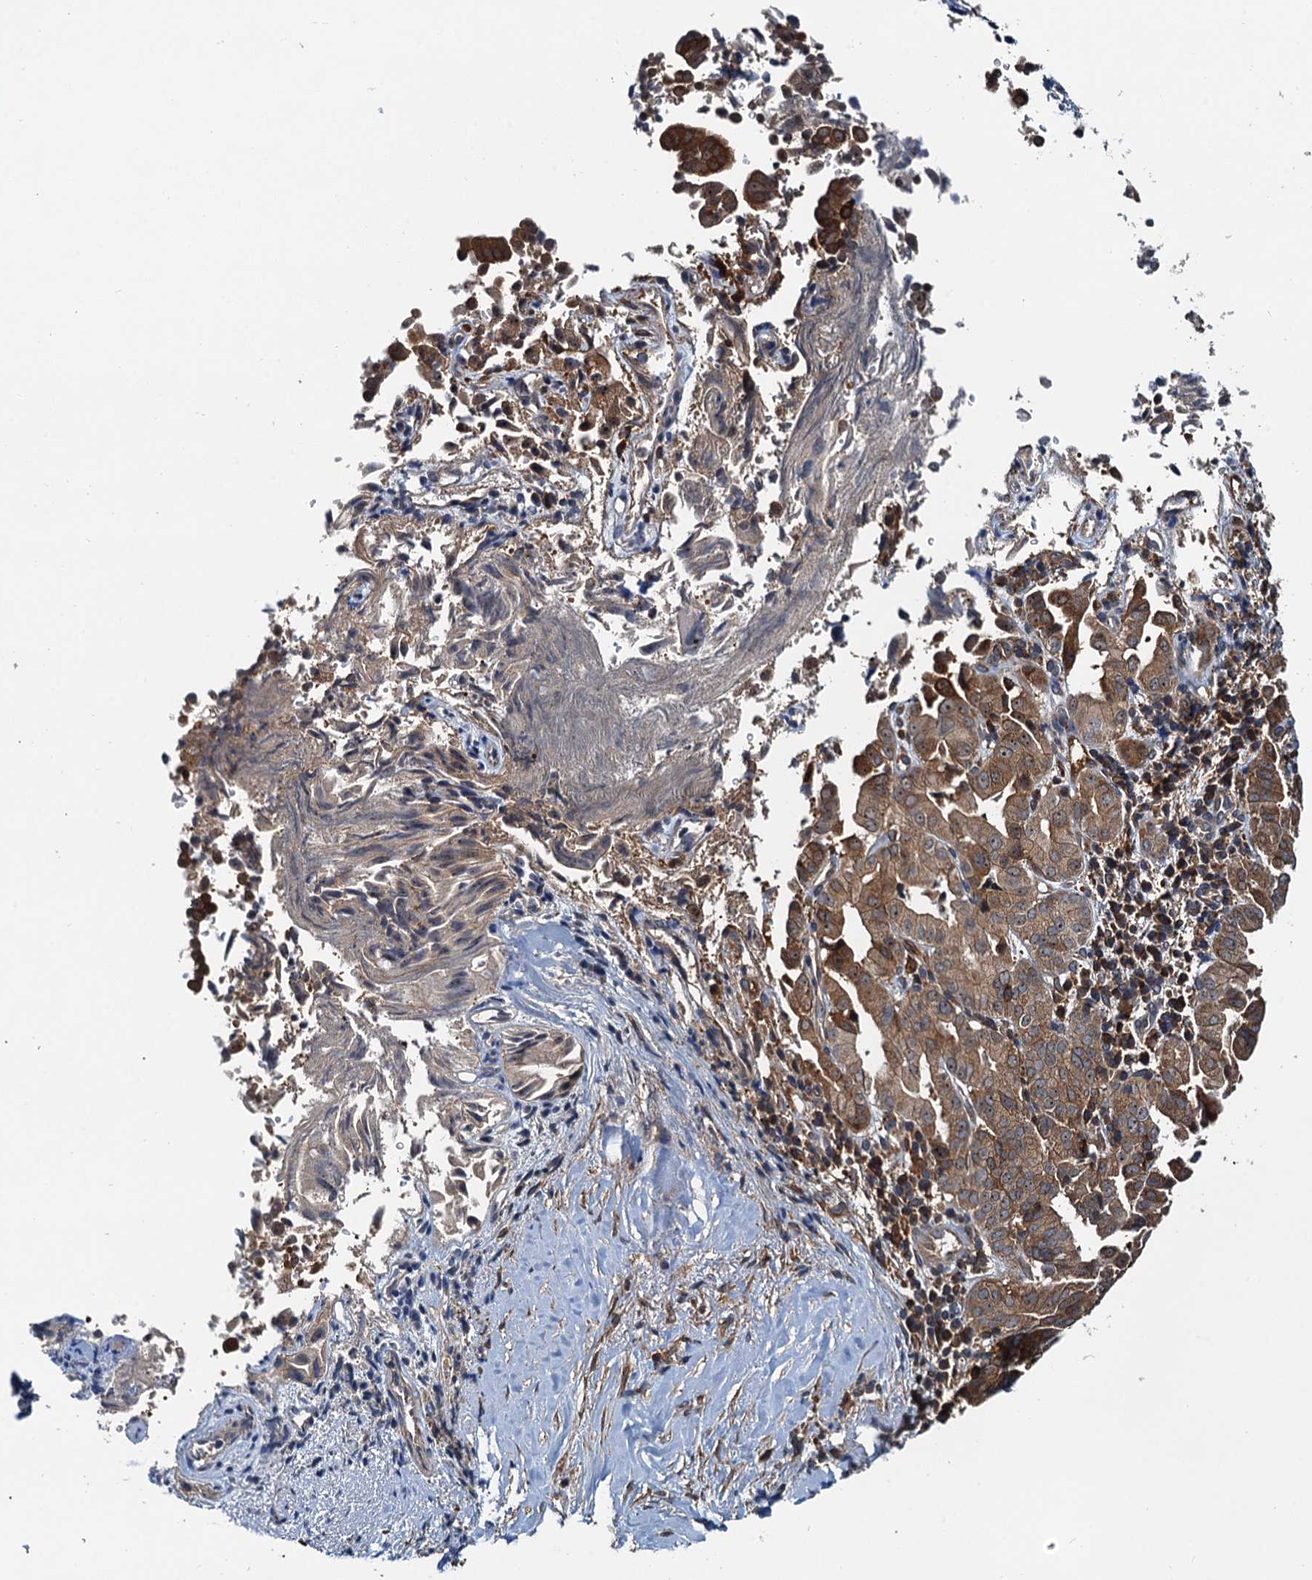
{"staining": {"intensity": "moderate", "quantity": ">75%", "location": "cytoplasmic/membranous"}, "tissue": "liver cancer", "cell_type": "Tumor cells", "image_type": "cancer", "snomed": [{"axis": "morphology", "description": "Cholangiocarcinoma"}, {"axis": "topography", "description": "Liver"}], "caption": "IHC (DAB) staining of human liver cholangiocarcinoma exhibits moderate cytoplasmic/membranous protein expression in about >75% of tumor cells. The staining was performed using DAB (3,3'-diaminobenzidine) to visualize the protein expression in brown, while the nuclei were stained in blue with hematoxylin (Magnification: 20x).", "gene": "USP6NL", "patient": {"sex": "female", "age": 75}}